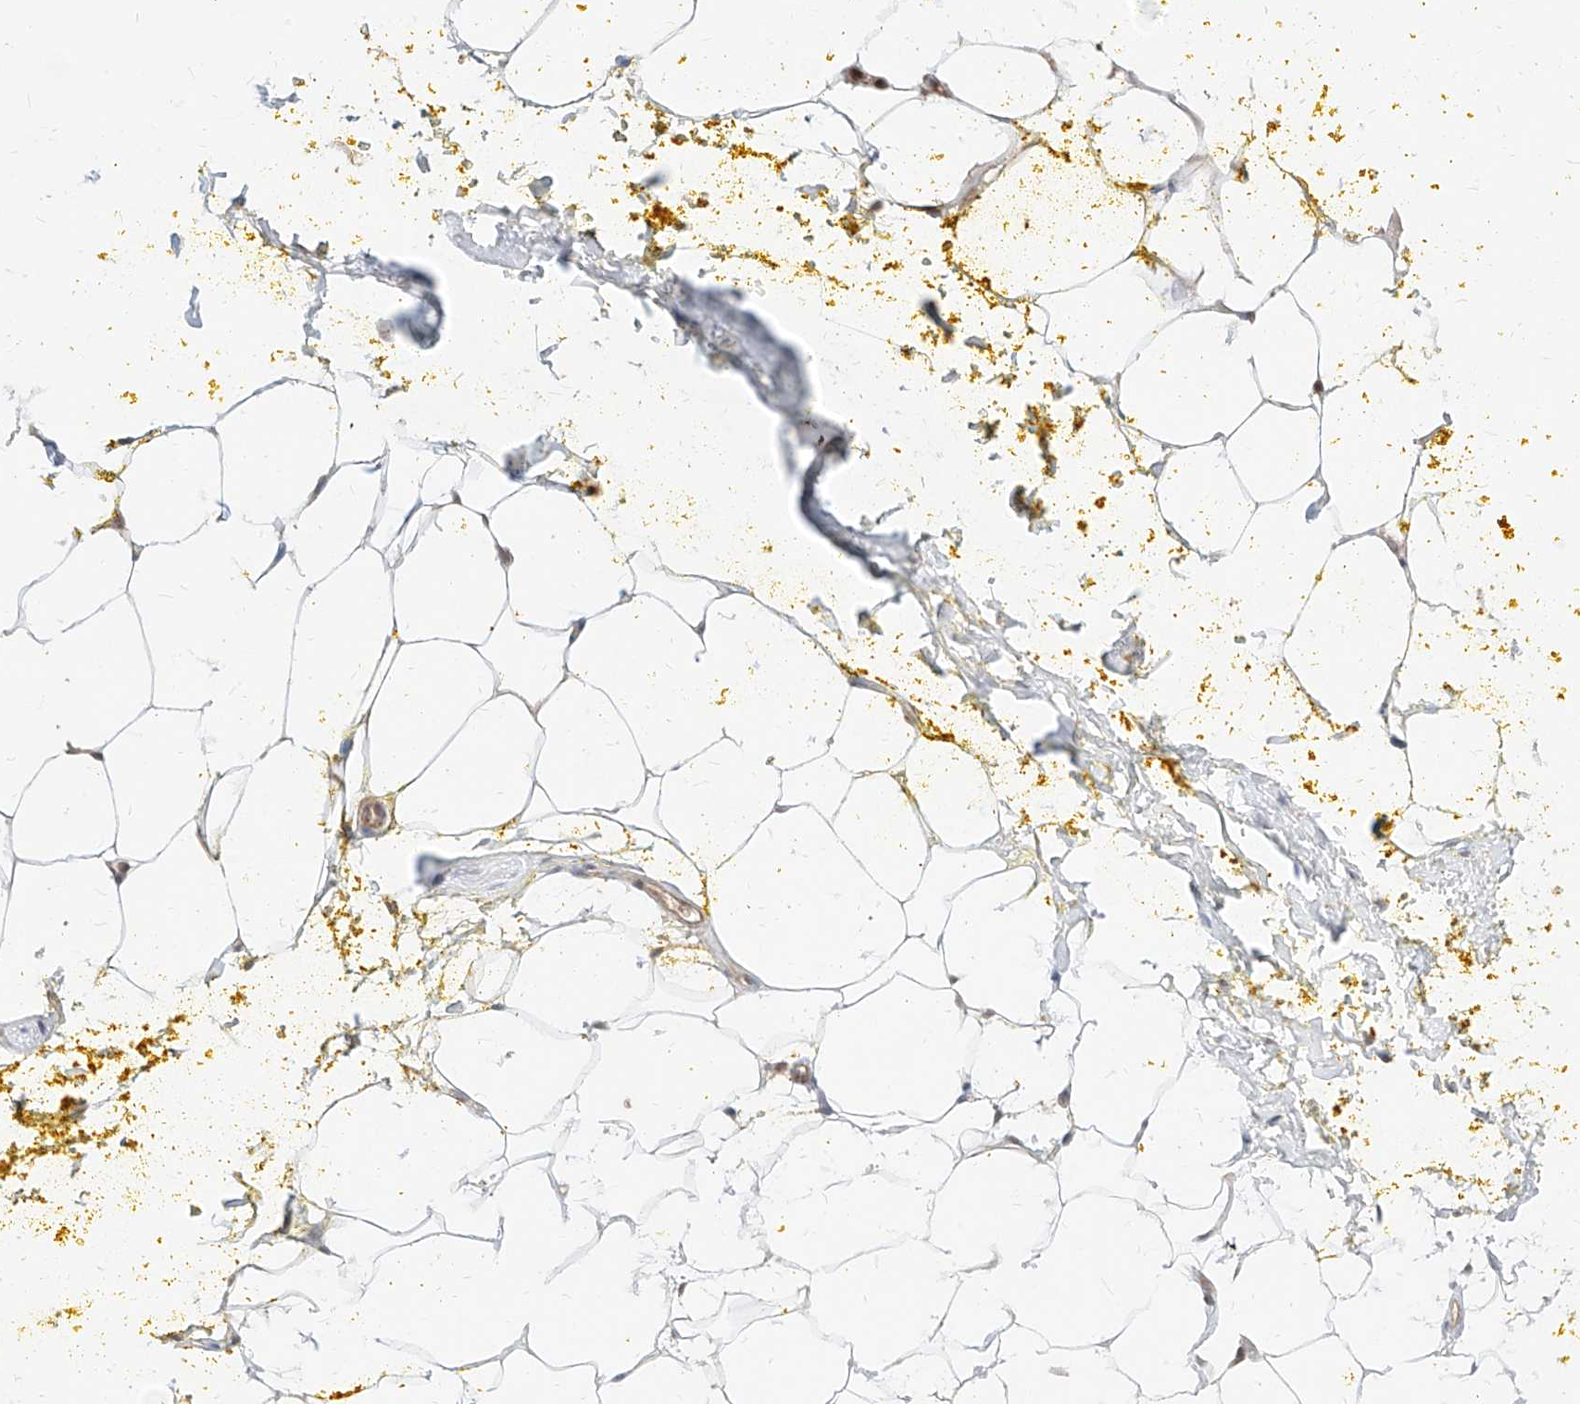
{"staining": {"intensity": "weak", "quantity": "<25%", "location": "cytoplasmic/membranous"}, "tissue": "adipose tissue", "cell_type": "Adipocytes", "image_type": "normal", "snomed": [{"axis": "morphology", "description": "Normal tissue, NOS"}, {"axis": "morphology", "description": "Adenocarcinoma, Low grade"}, {"axis": "topography", "description": "Prostate"}, {"axis": "topography", "description": "Peripheral nerve tissue"}], "caption": "Immunohistochemistry (IHC) histopathology image of unremarkable adipose tissue: adipose tissue stained with DAB (3,3'-diaminobenzidine) exhibits no significant protein staining in adipocytes.", "gene": "TSNAX", "patient": {"sex": "male", "age": 63}}